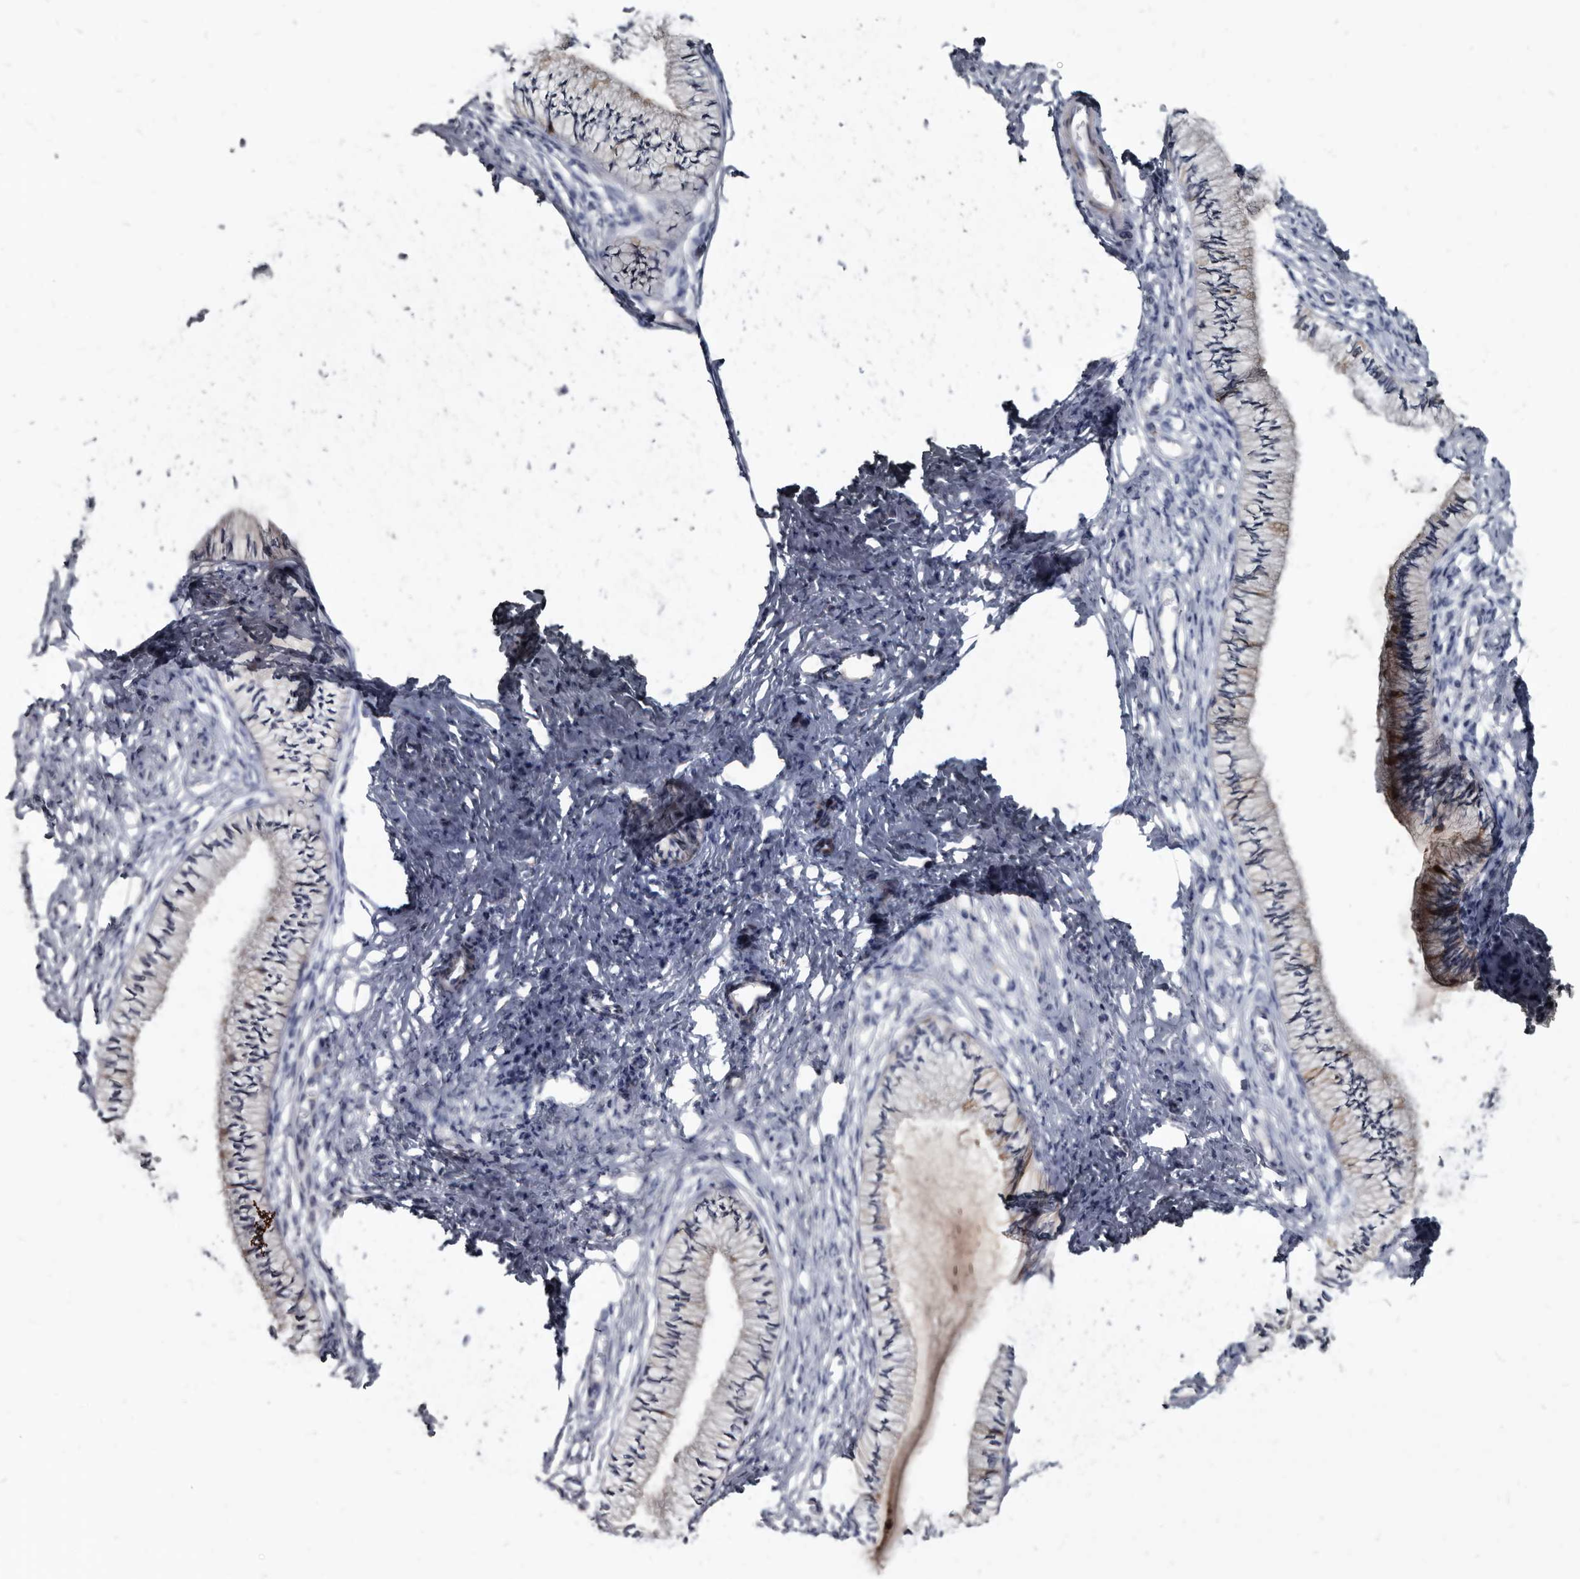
{"staining": {"intensity": "negative", "quantity": "none", "location": "none"}, "tissue": "cervix", "cell_type": "Glandular cells", "image_type": "normal", "snomed": [{"axis": "morphology", "description": "Normal tissue, NOS"}, {"axis": "topography", "description": "Cervix"}], "caption": "Protein analysis of unremarkable cervix shows no significant staining in glandular cells.", "gene": "PRSS8", "patient": {"sex": "female", "age": 36}}